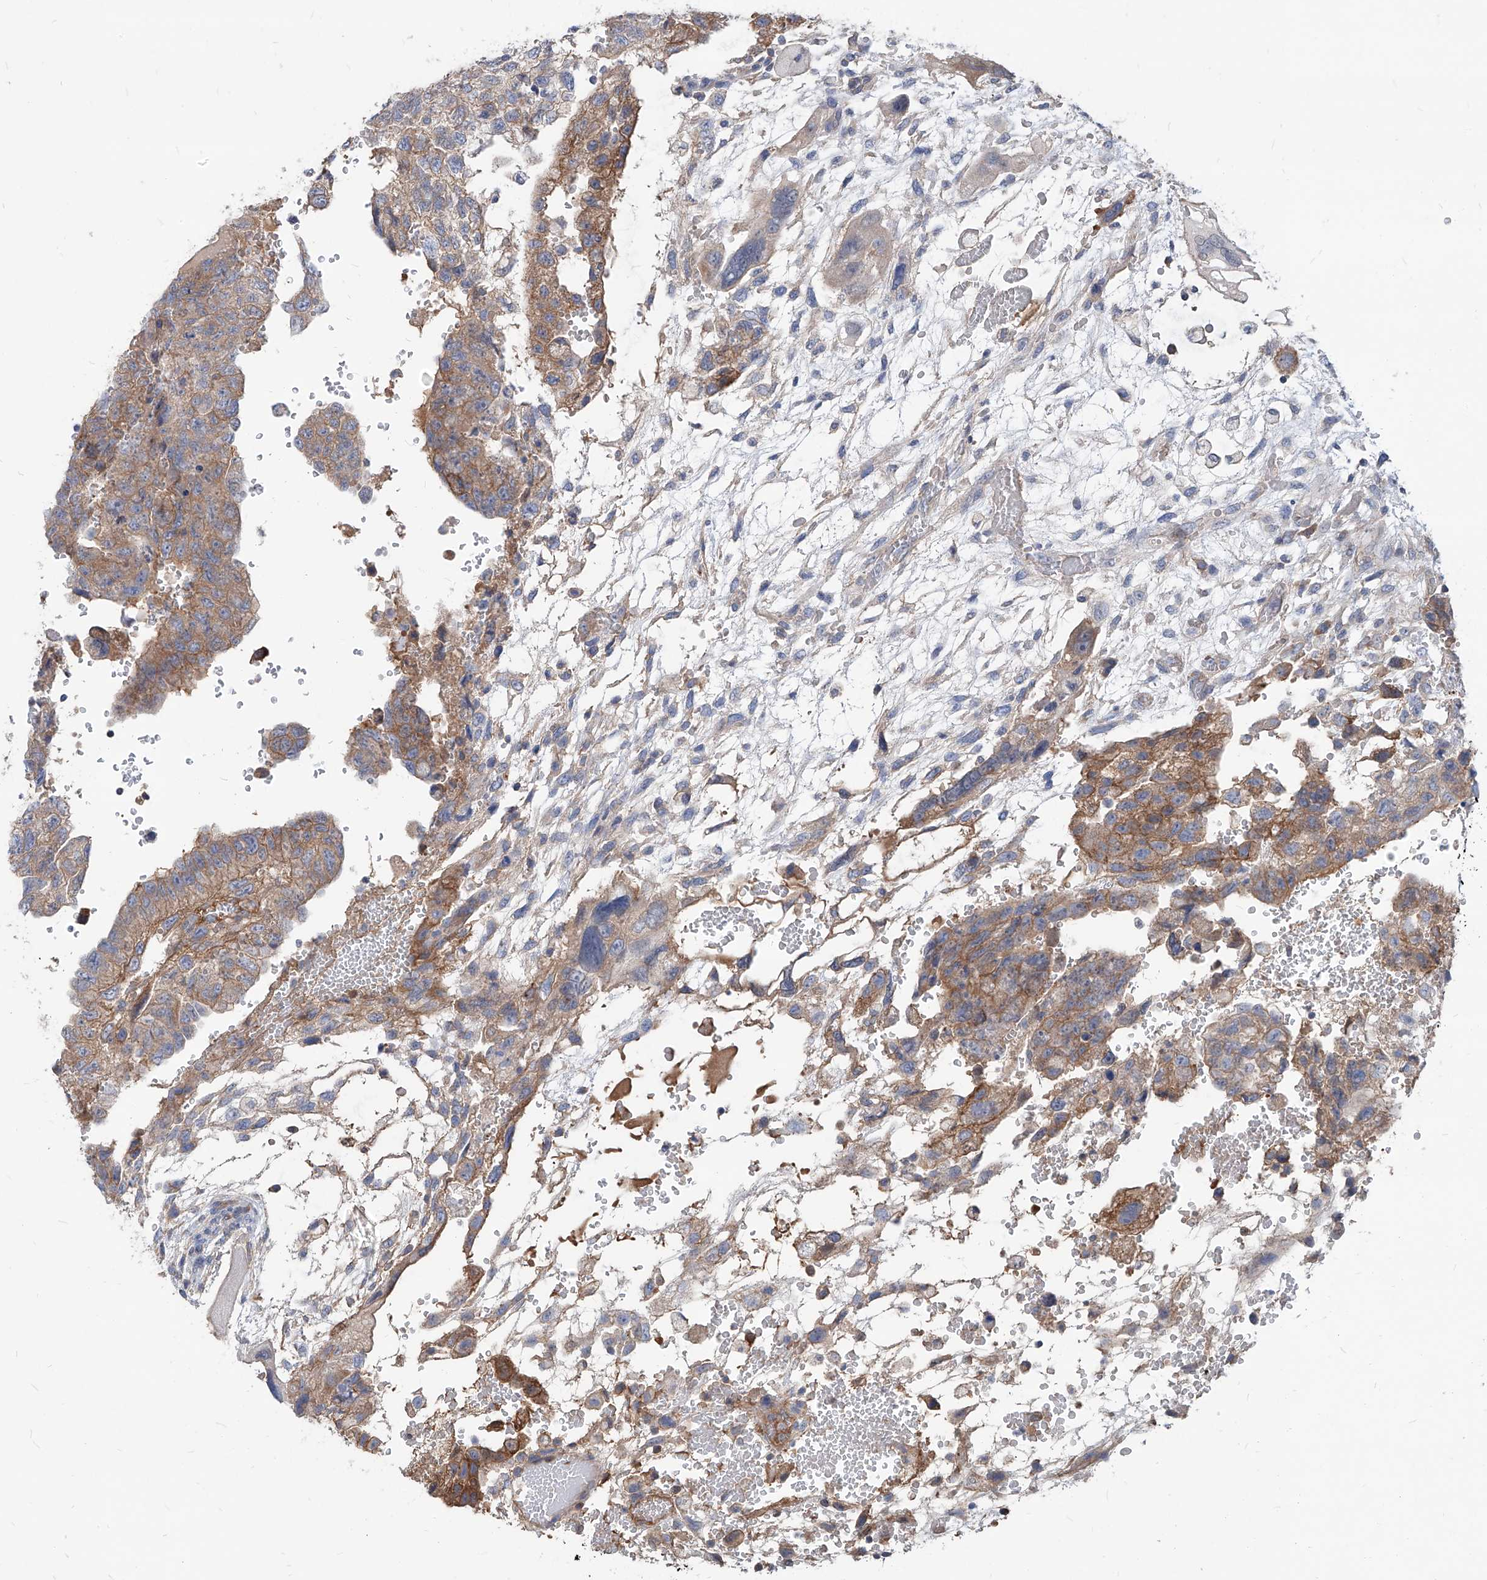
{"staining": {"intensity": "moderate", "quantity": ">75%", "location": "cytoplasmic/membranous"}, "tissue": "testis cancer", "cell_type": "Tumor cells", "image_type": "cancer", "snomed": [{"axis": "morphology", "description": "Carcinoma, Embryonal, NOS"}, {"axis": "topography", "description": "Testis"}], "caption": "Testis cancer (embryonal carcinoma) stained with a brown dye reveals moderate cytoplasmic/membranous positive expression in approximately >75% of tumor cells.", "gene": "AKAP10", "patient": {"sex": "male", "age": 36}}